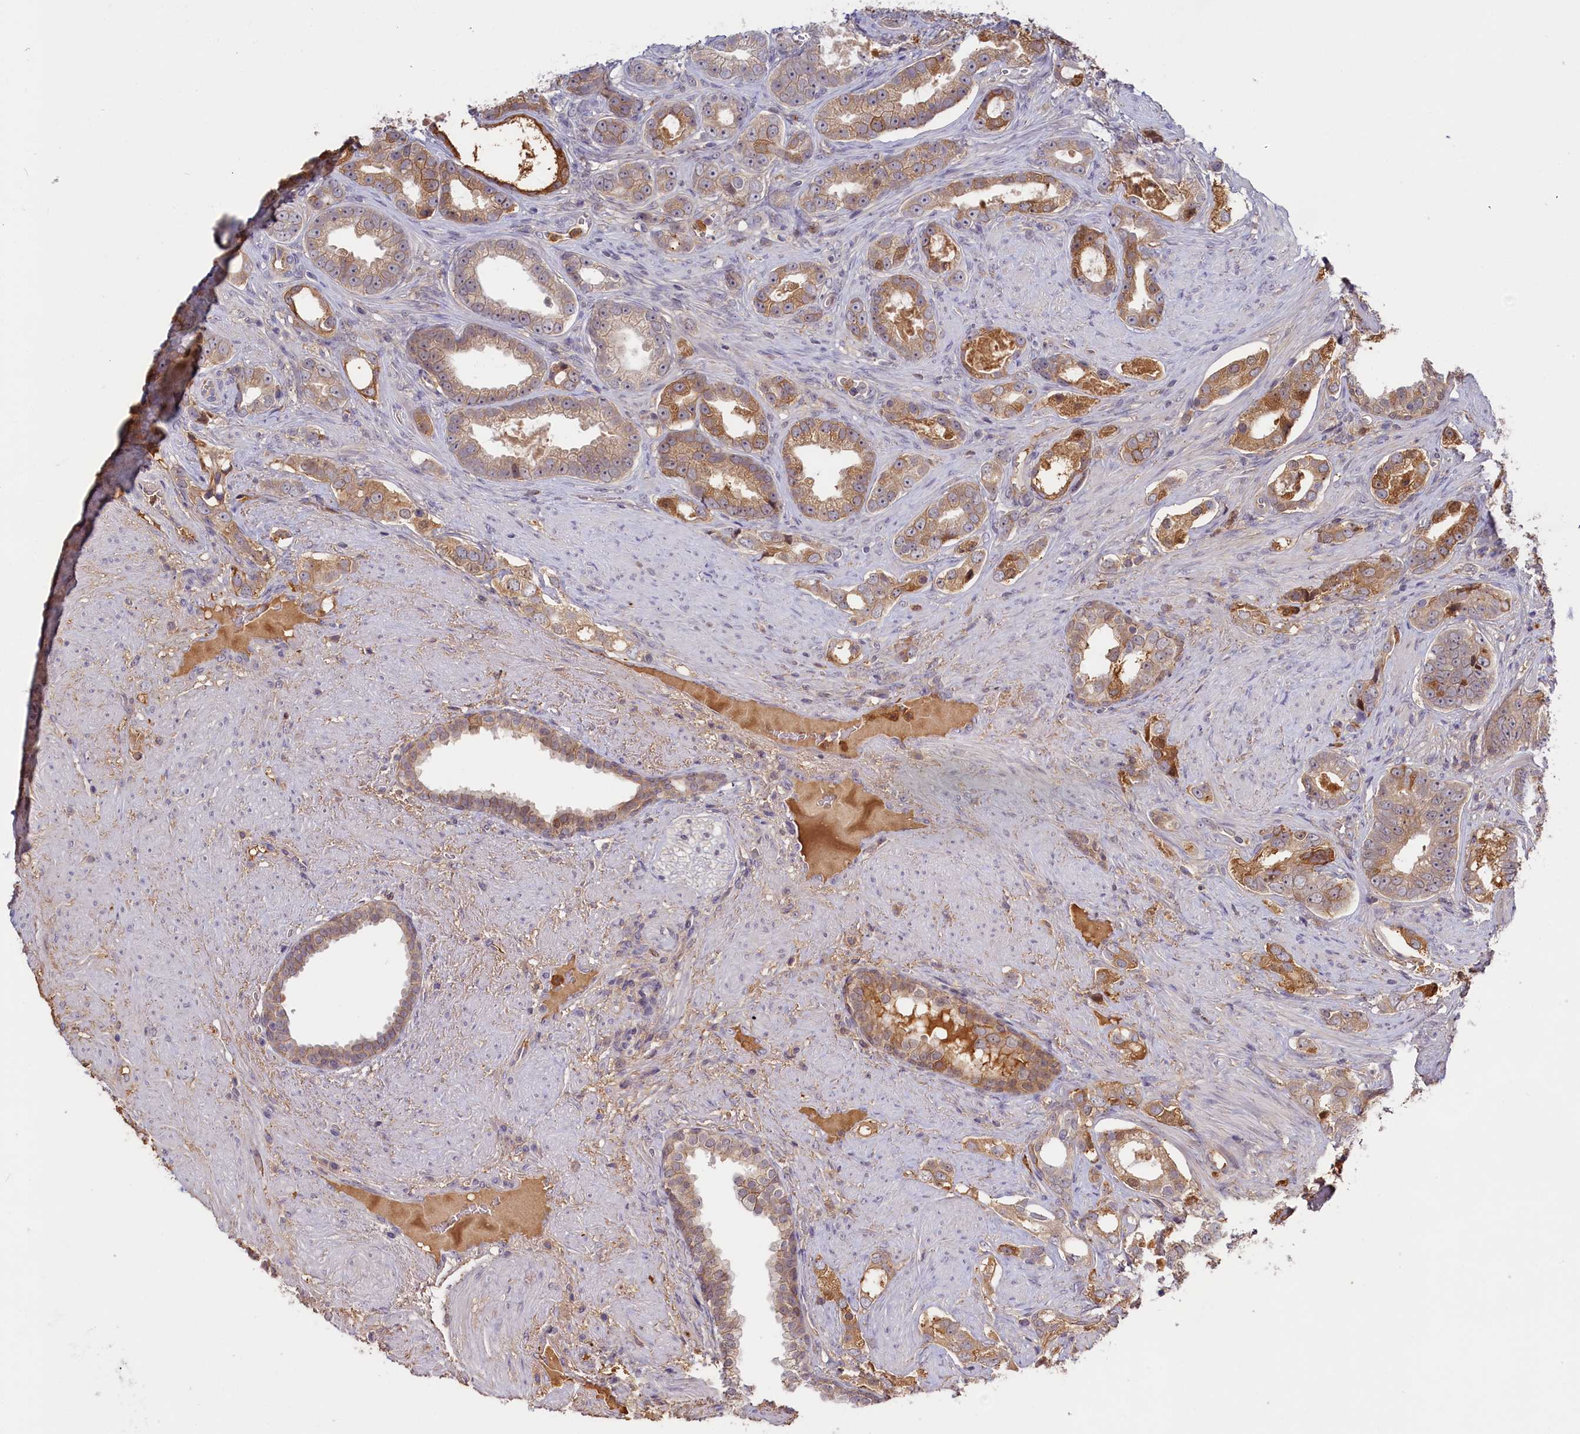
{"staining": {"intensity": "moderate", "quantity": "25%-75%", "location": "cytoplasmic/membranous"}, "tissue": "prostate cancer", "cell_type": "Tumor cells", "image_type": "cancer", "snomed": [{"axis": "morphology", "description": "Adenocarcinoma, High grade"}, {"axis": "topography", "description": "Prostate"}], "caption": "Protein expression analysis of prostate adenocarcinoma (high-grade) displays moderate cytoplasmic/membranous positivity in about 25%-75% of tumor cells.", "gene": "ADGRD1", "patient": {"sex": "male", "age": 67}}